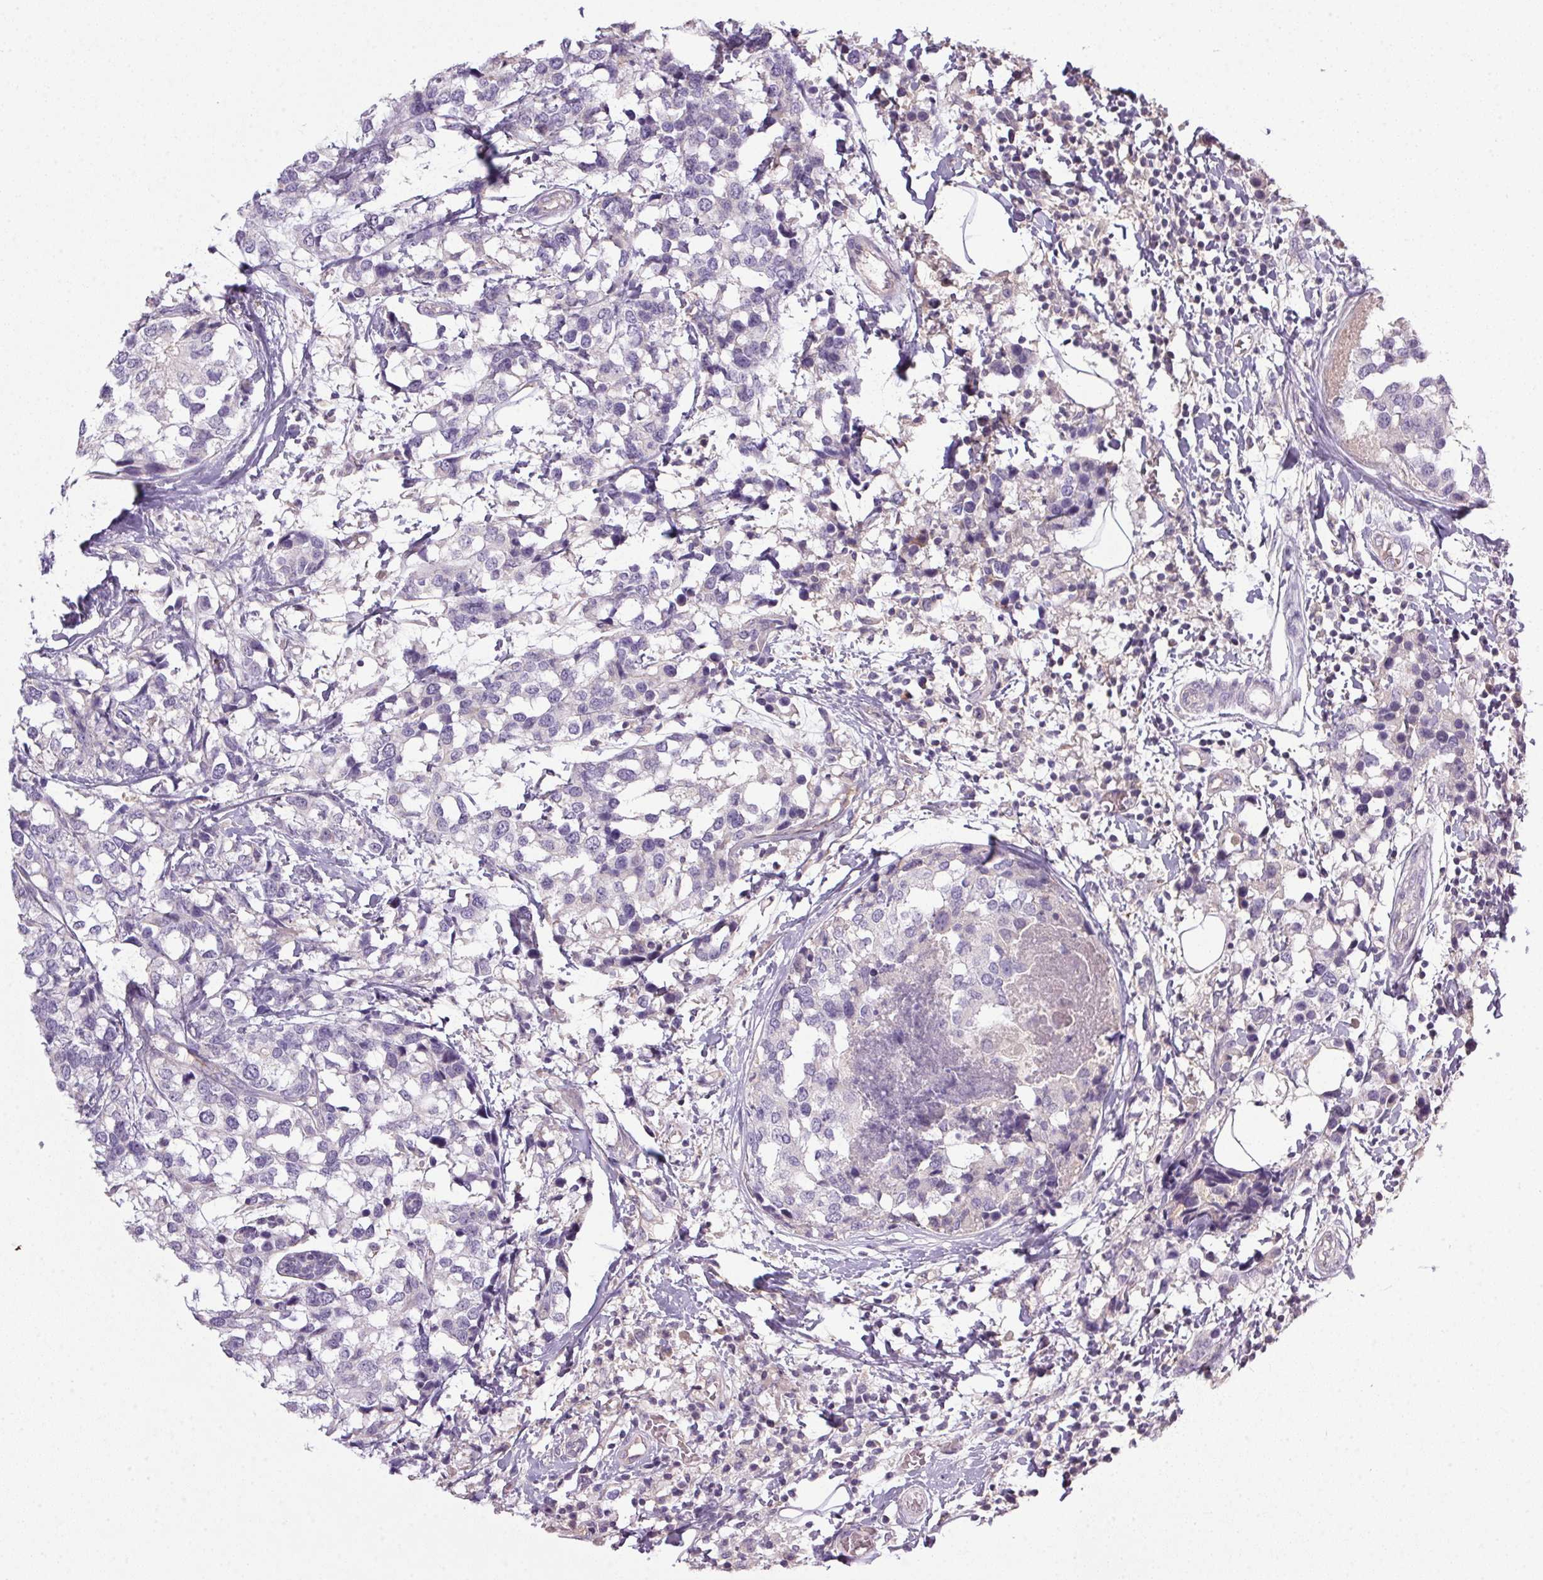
{"staining": {"intensity": "negative", "quantity": "none", "location": "none"}, "tissue": "breast cancer", "cell_type": "Tumor cells", "image_type": "cancer", "snomed": [{"axis": "morphology", "description": "Lobular carcinoma"}, {"axis": "topography", "description": "Breast"}], "caption": "Tumor cells are negative for brown protein staining in breast cancer (lobular carcinoma).", "gene": "APOC4", "patient": {"sex": "female", "age": 59}}